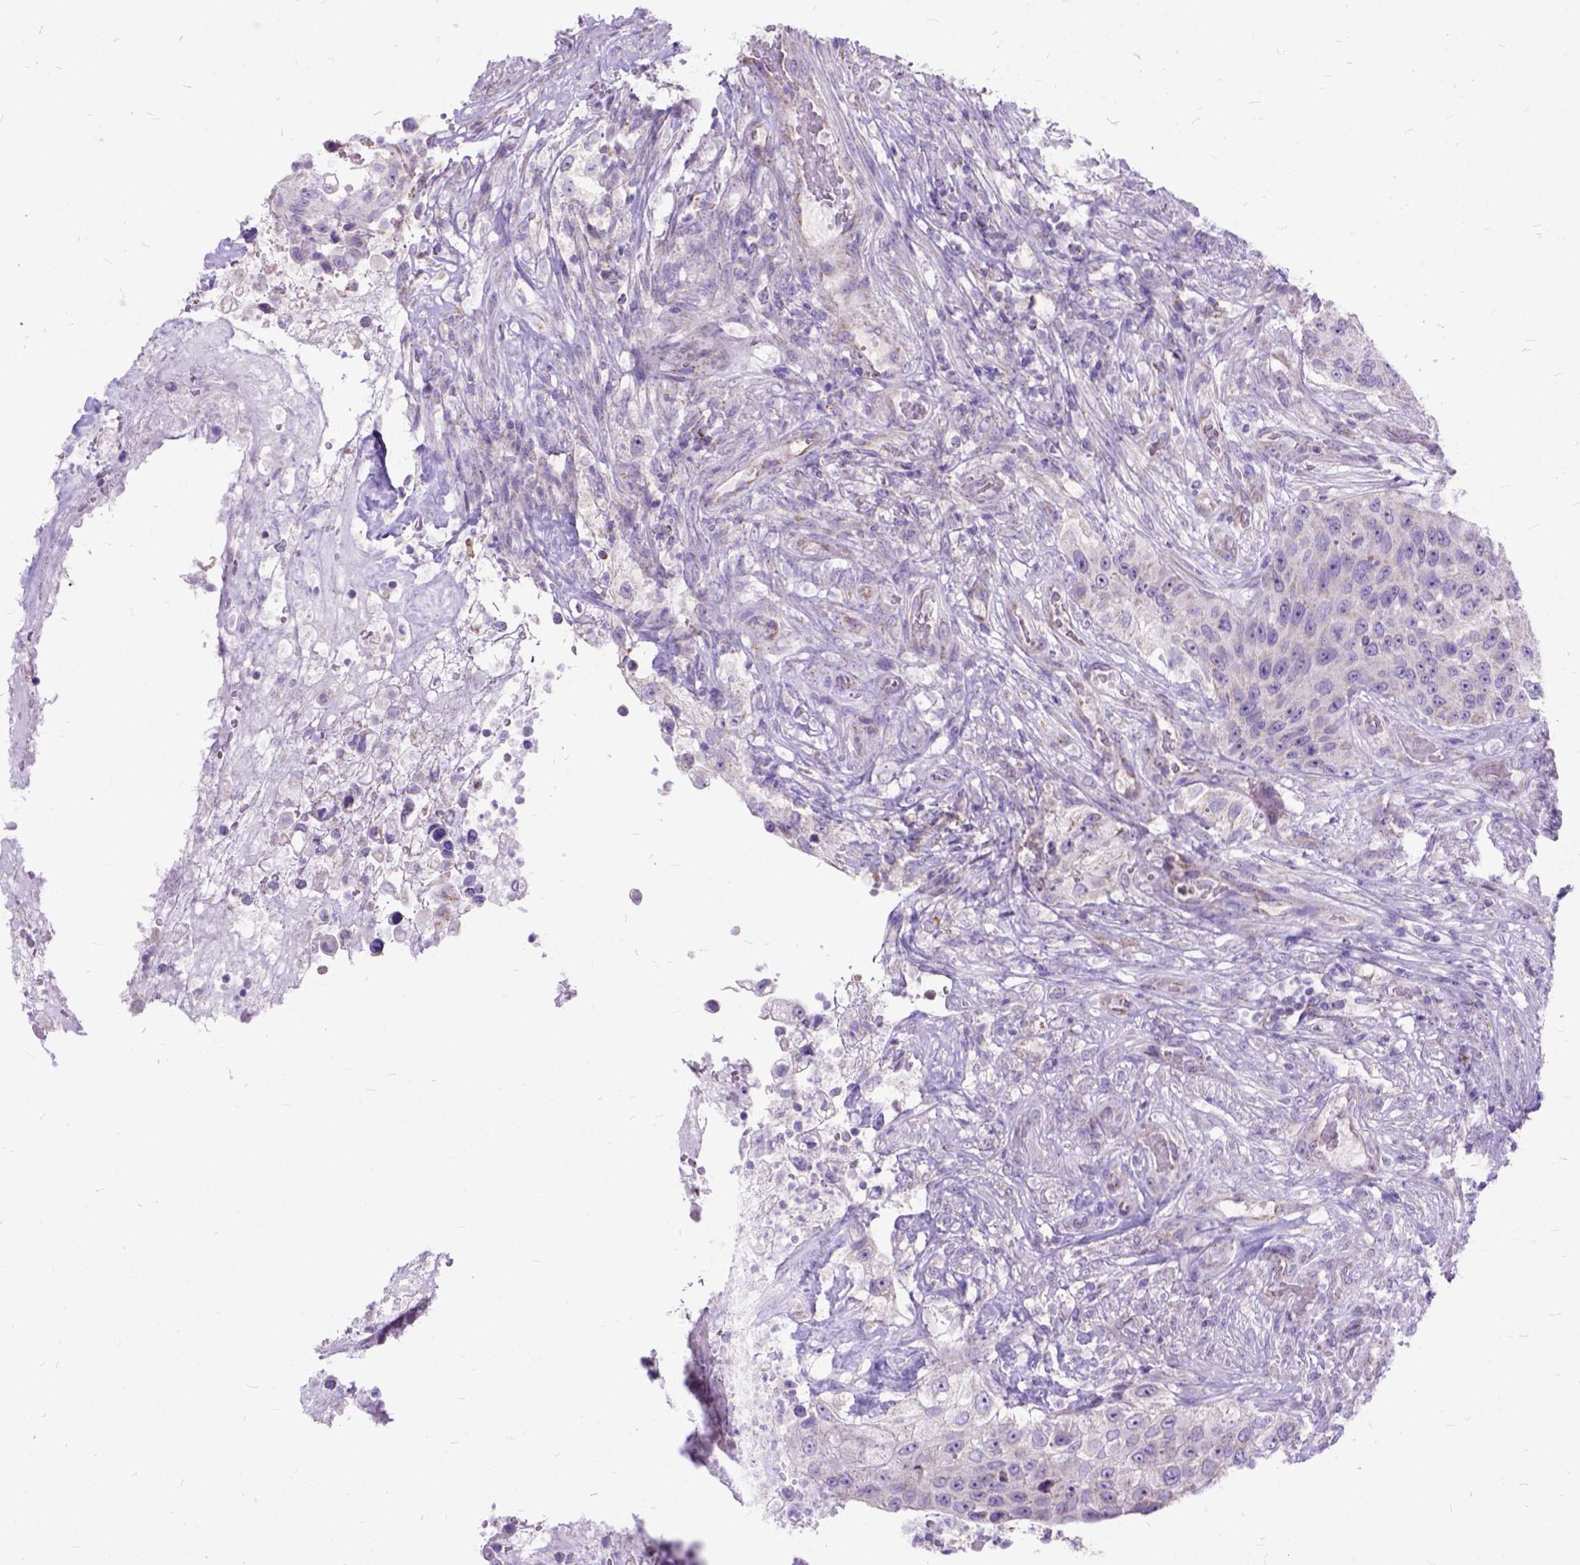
{"staining": {"intensity": "negative", "quantity": "none", "location": "none"}, "tissue": "urothelial cancer", "cell_type": "Tumor cells", "image_type": "cancer", "snomed": [{"axis": "morphology", "description": "Urothelial carcinoma, High grade"}, {"axis": "topography", "description": "Urinary bladder"}], "caption": "Urothelial carcinoma (high-grade) was stained to show a protein in brown. There is no significant positivity in tumor cells.", "gene": "CTAG2", "patient": {"sex": "female", "age": 60}}